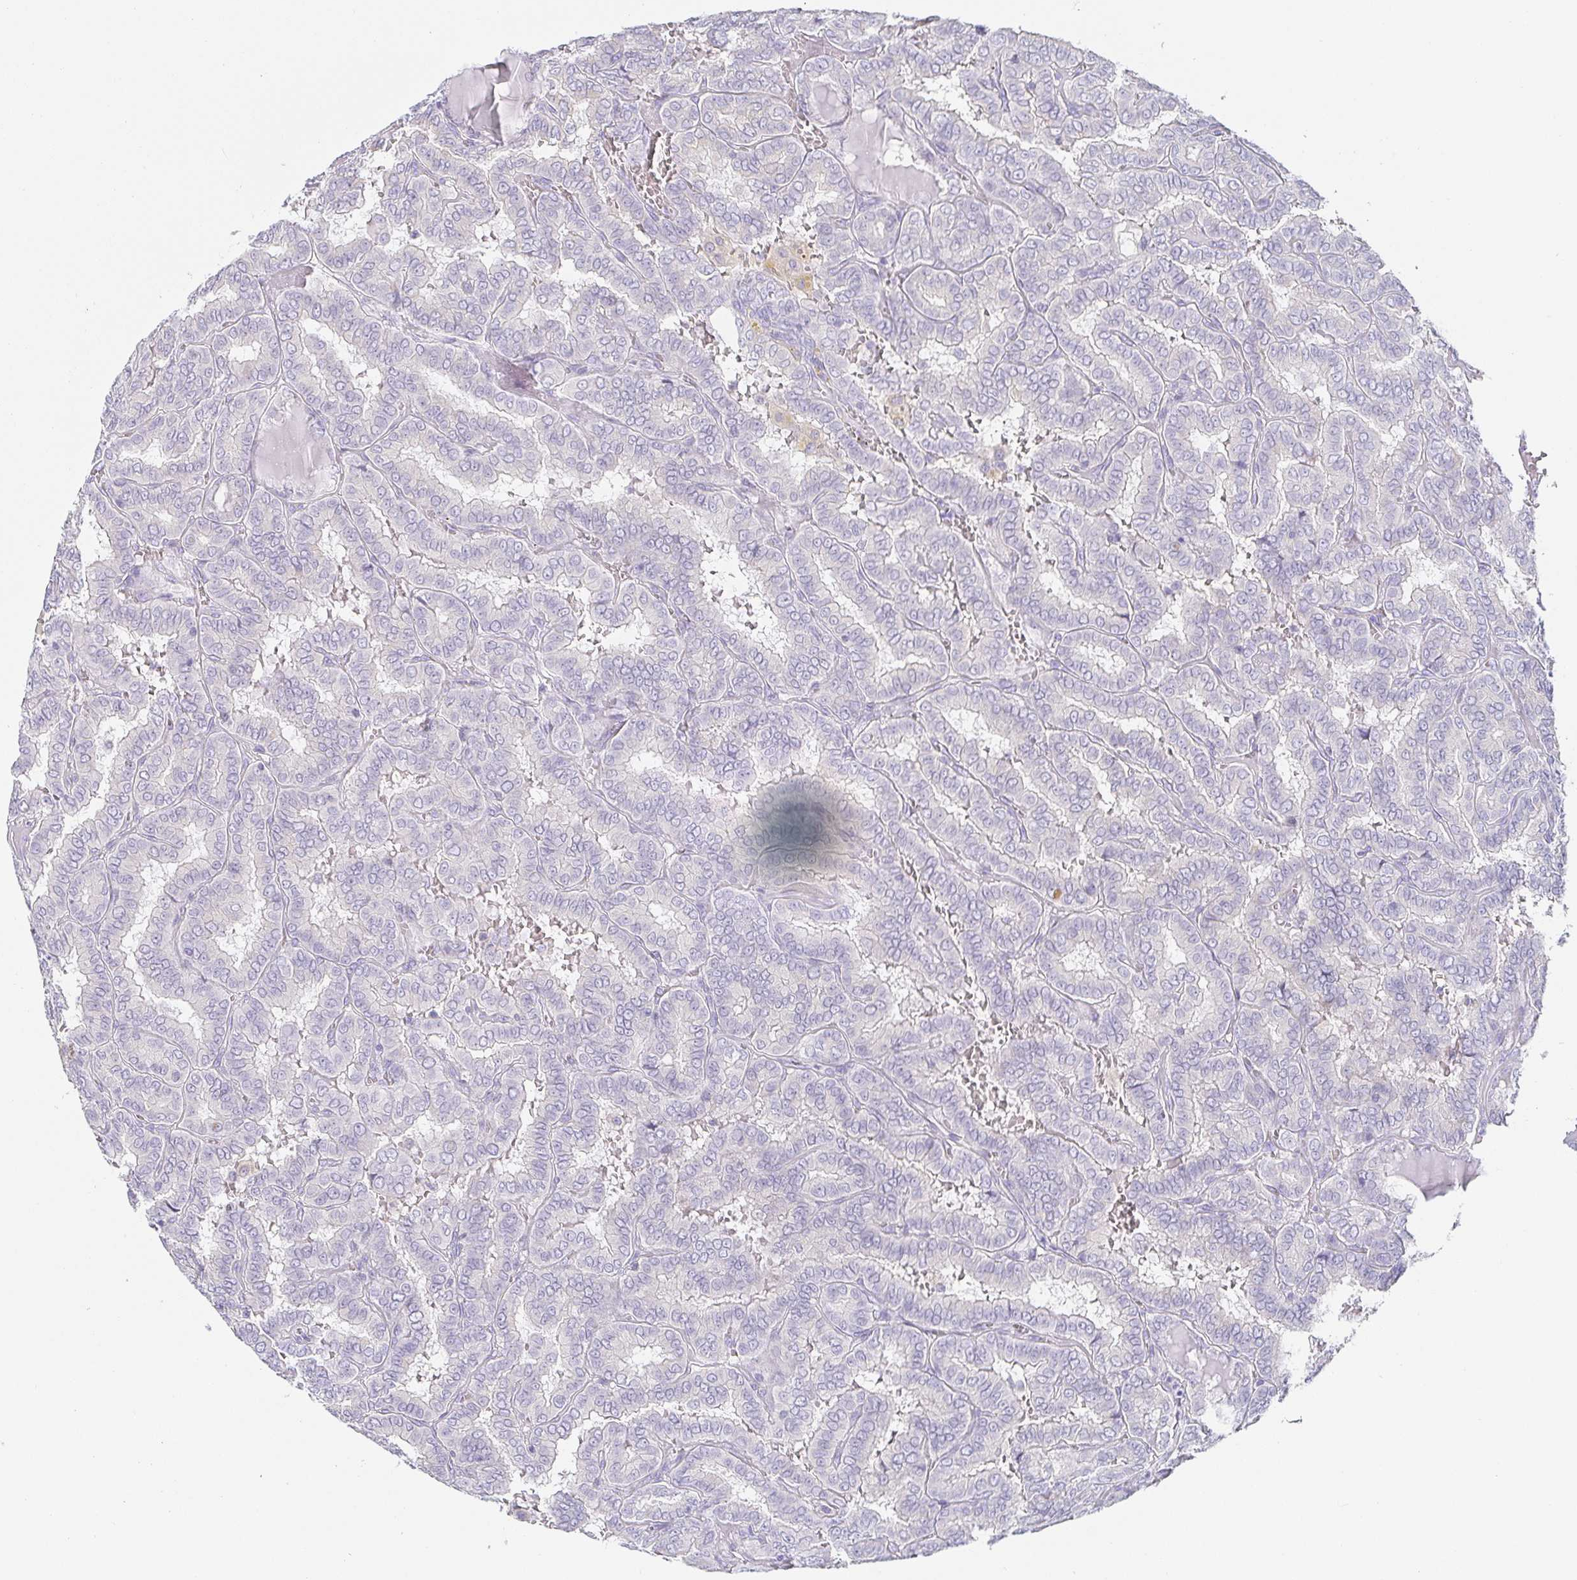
{"staining": {"intensity": "negative", "quantity": "none", "location": "none"}, "tissue": "thyroid cancer", "cell_type": "Tumor cells", "image_type": "cancer", "snomed": [{"axis": "morphology", "description": "Papillary adenocarcinoma, NOS"}, {"axis": "topography", "description": "Thyroid gland"}], "caption": "Human thyroid papillary adenocarcinoma stained for a protein using IHC exhibits no staining in tumor cells.", "gene": "PRR27", "patient": {"sex": "female", "age": 46}}